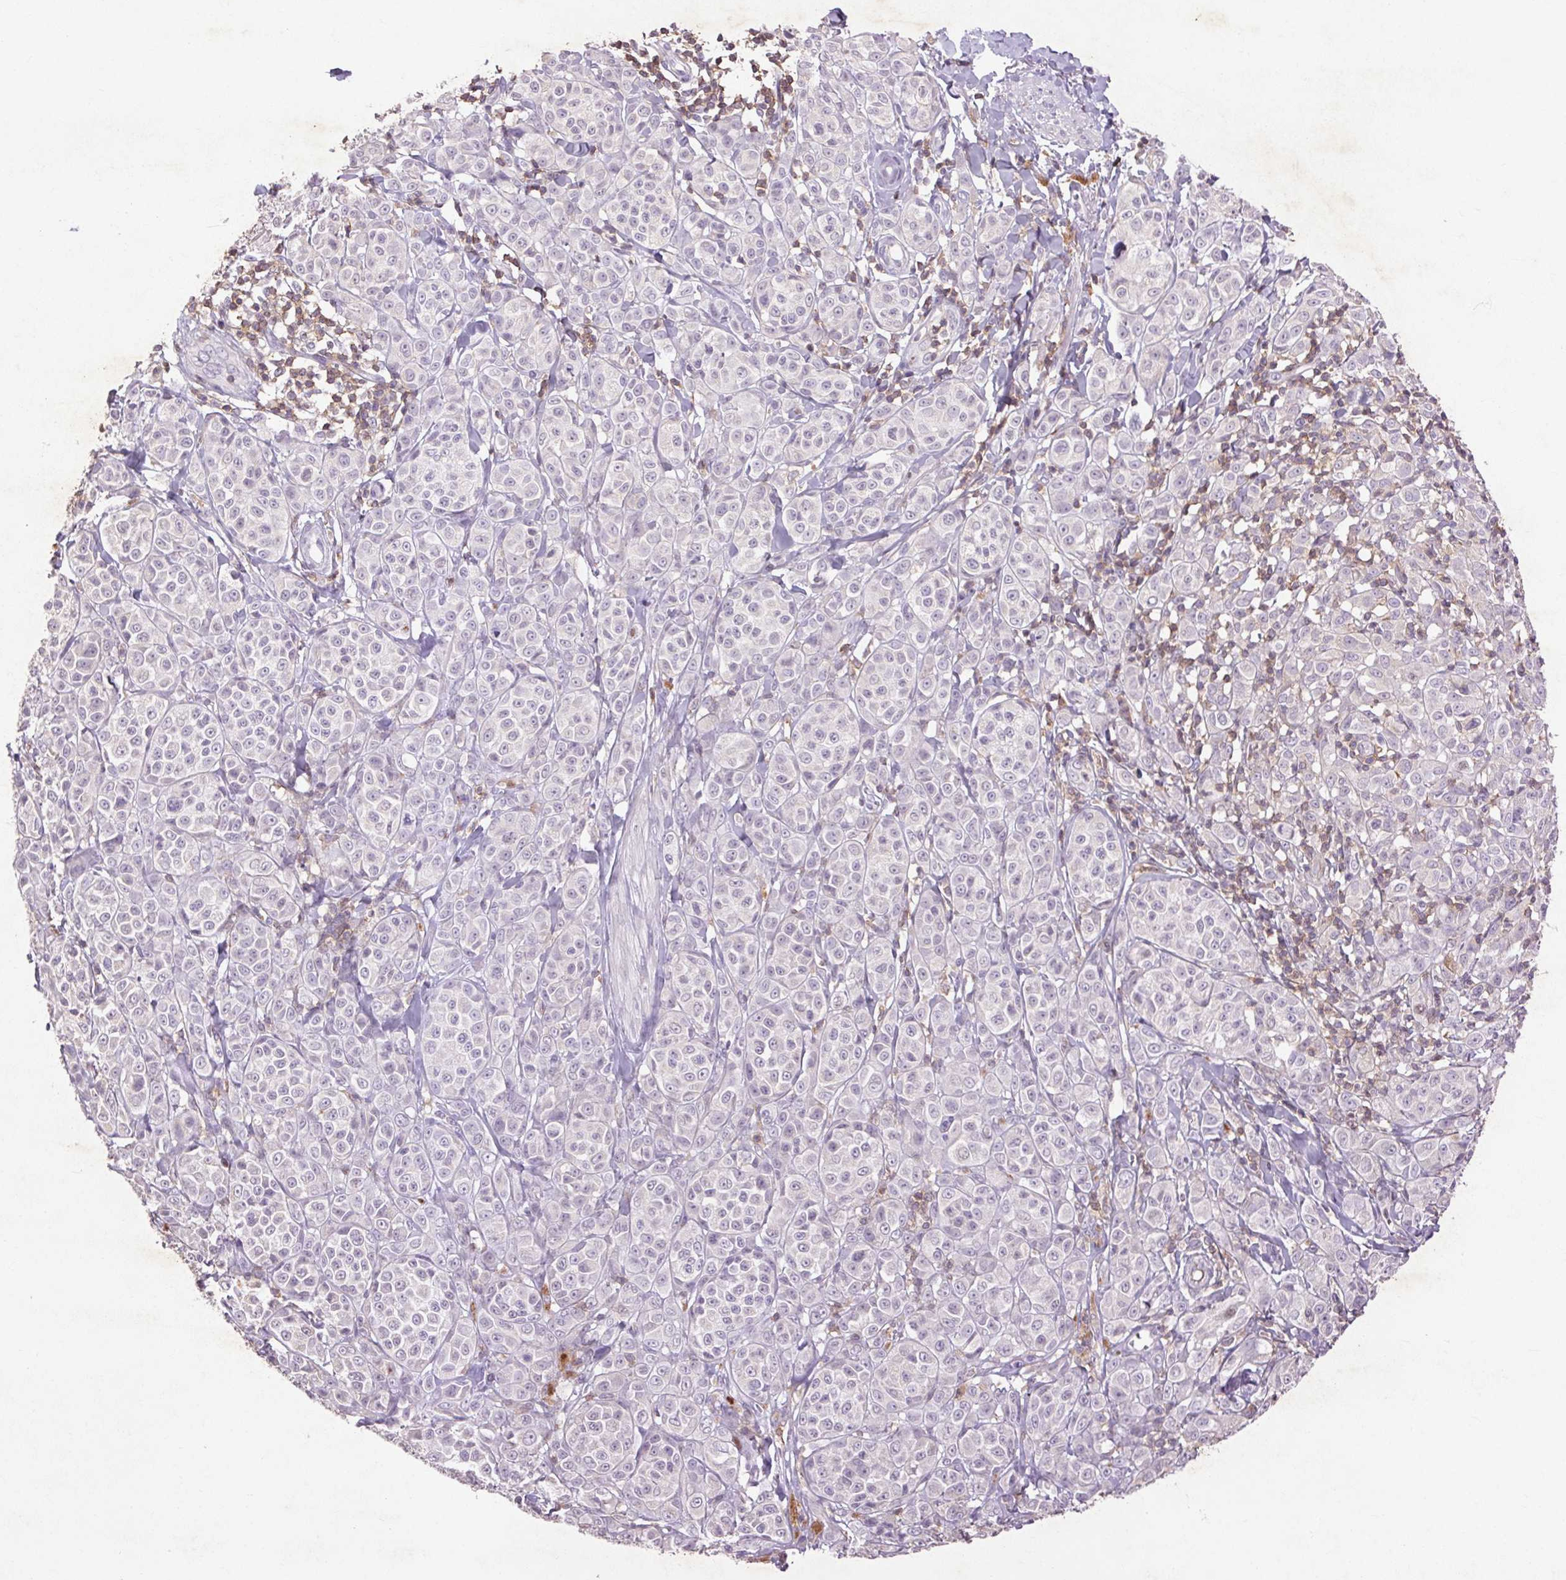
{"staining": {"intensity": "negative", "quantity": "none", "location": "none"}, "tissue": "melanoma", "cell_type": "Tumor cells", "image_type": "cancer", "snomed": [{"axis": "morphology", "description": "Malignant melanoma, NOS"}, {"axis": "topography", "description": "Skin"}], "caption": "Melanoma stained for a protein using immunohistochemistry (IHC) demonstrates no staining tumor cells.", "gene": "FNDC7", "patient": {"sex": "male", "age": 89}}